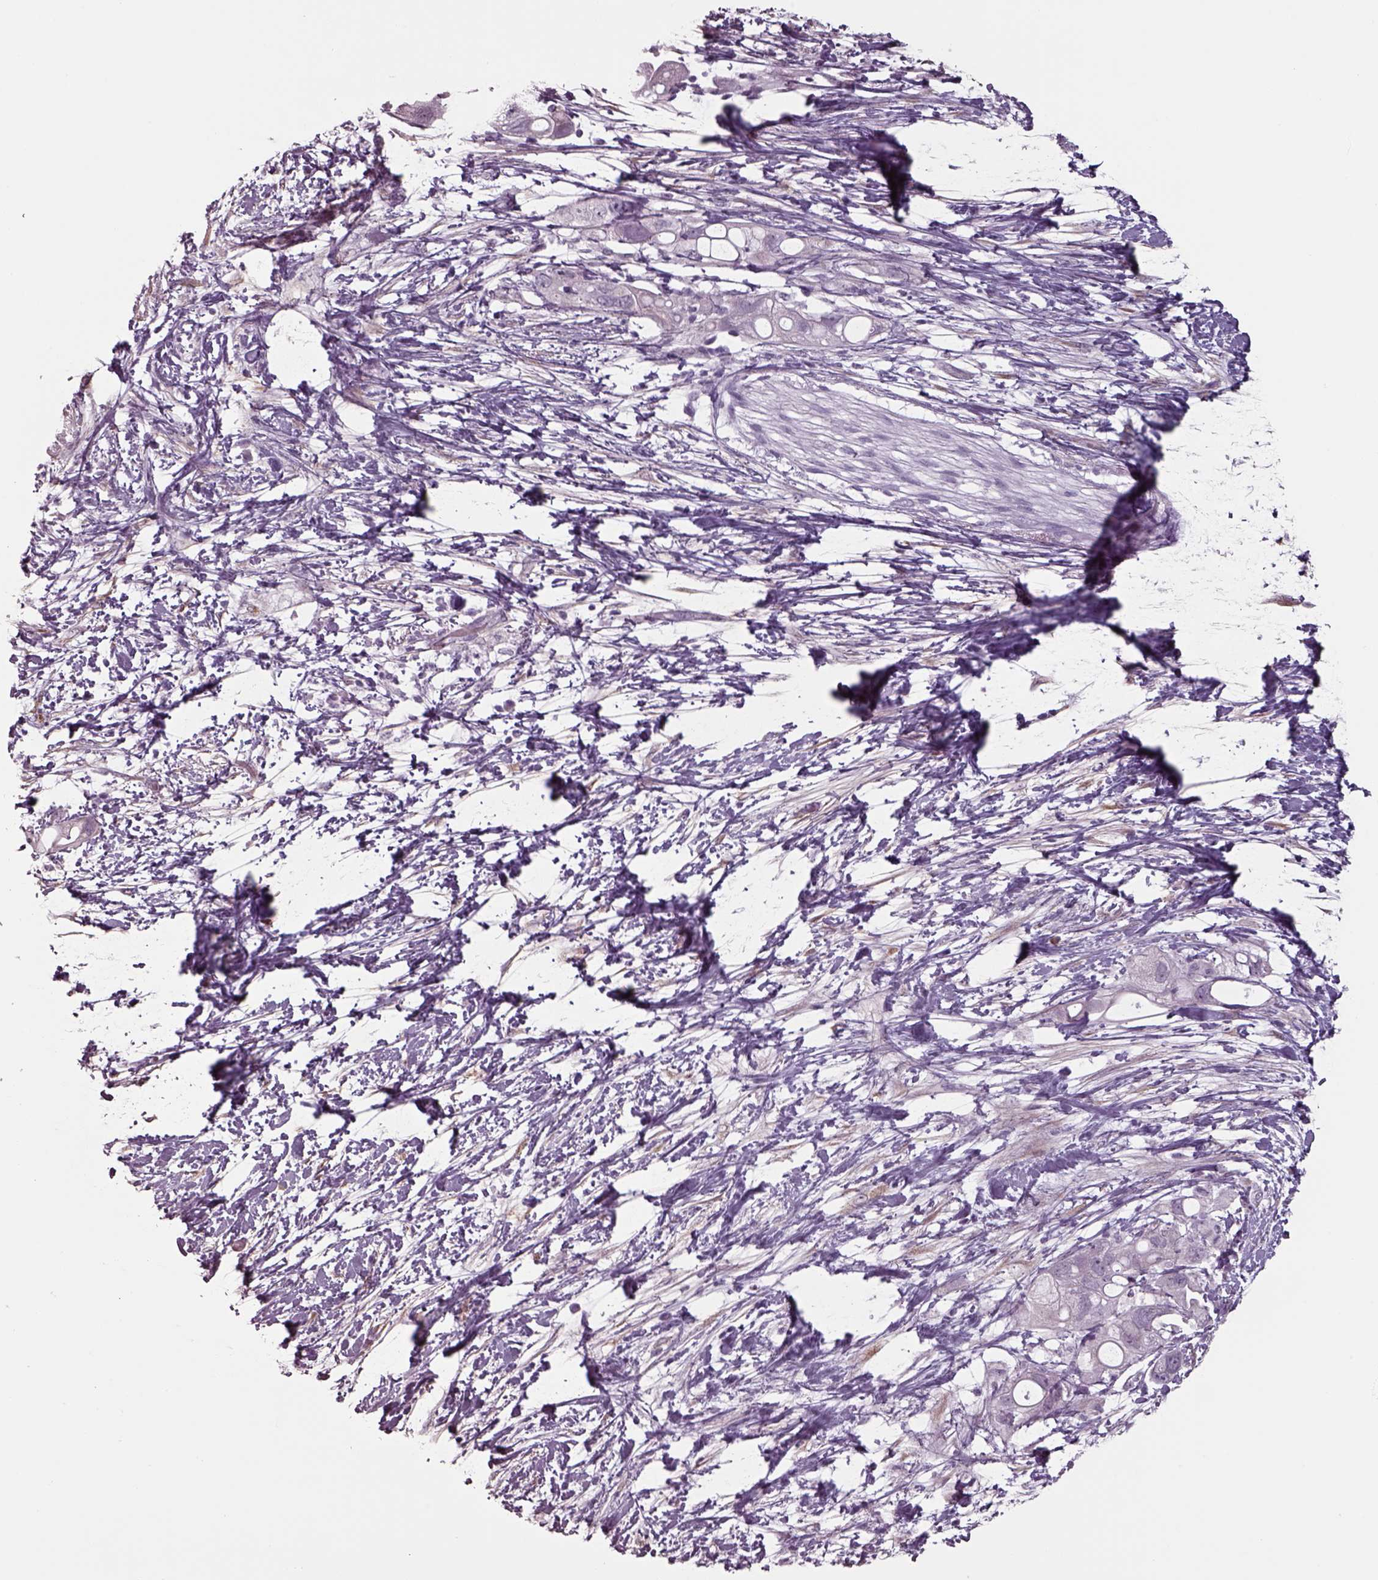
{"staining": {"intensity": "negative", "quantity": "none", "location": "none"}, "tissue": "pancreatic cancer", "cell_type": "Tumor cells", "image_type": "cancer", "snomed": [{"axis": "morphology", "description": "Adenocarcinoma, NOS"}, {"axis": "topography", "description": "Pancreas"}], "caption": "A high-resolution histopathology image shows immunohistochemistry staining of pancreatic cancer, which exhibits no significant staining in tumor cells.", "gene": "SEPTIN14", "patient": {"sex": "female", "age": 72}}